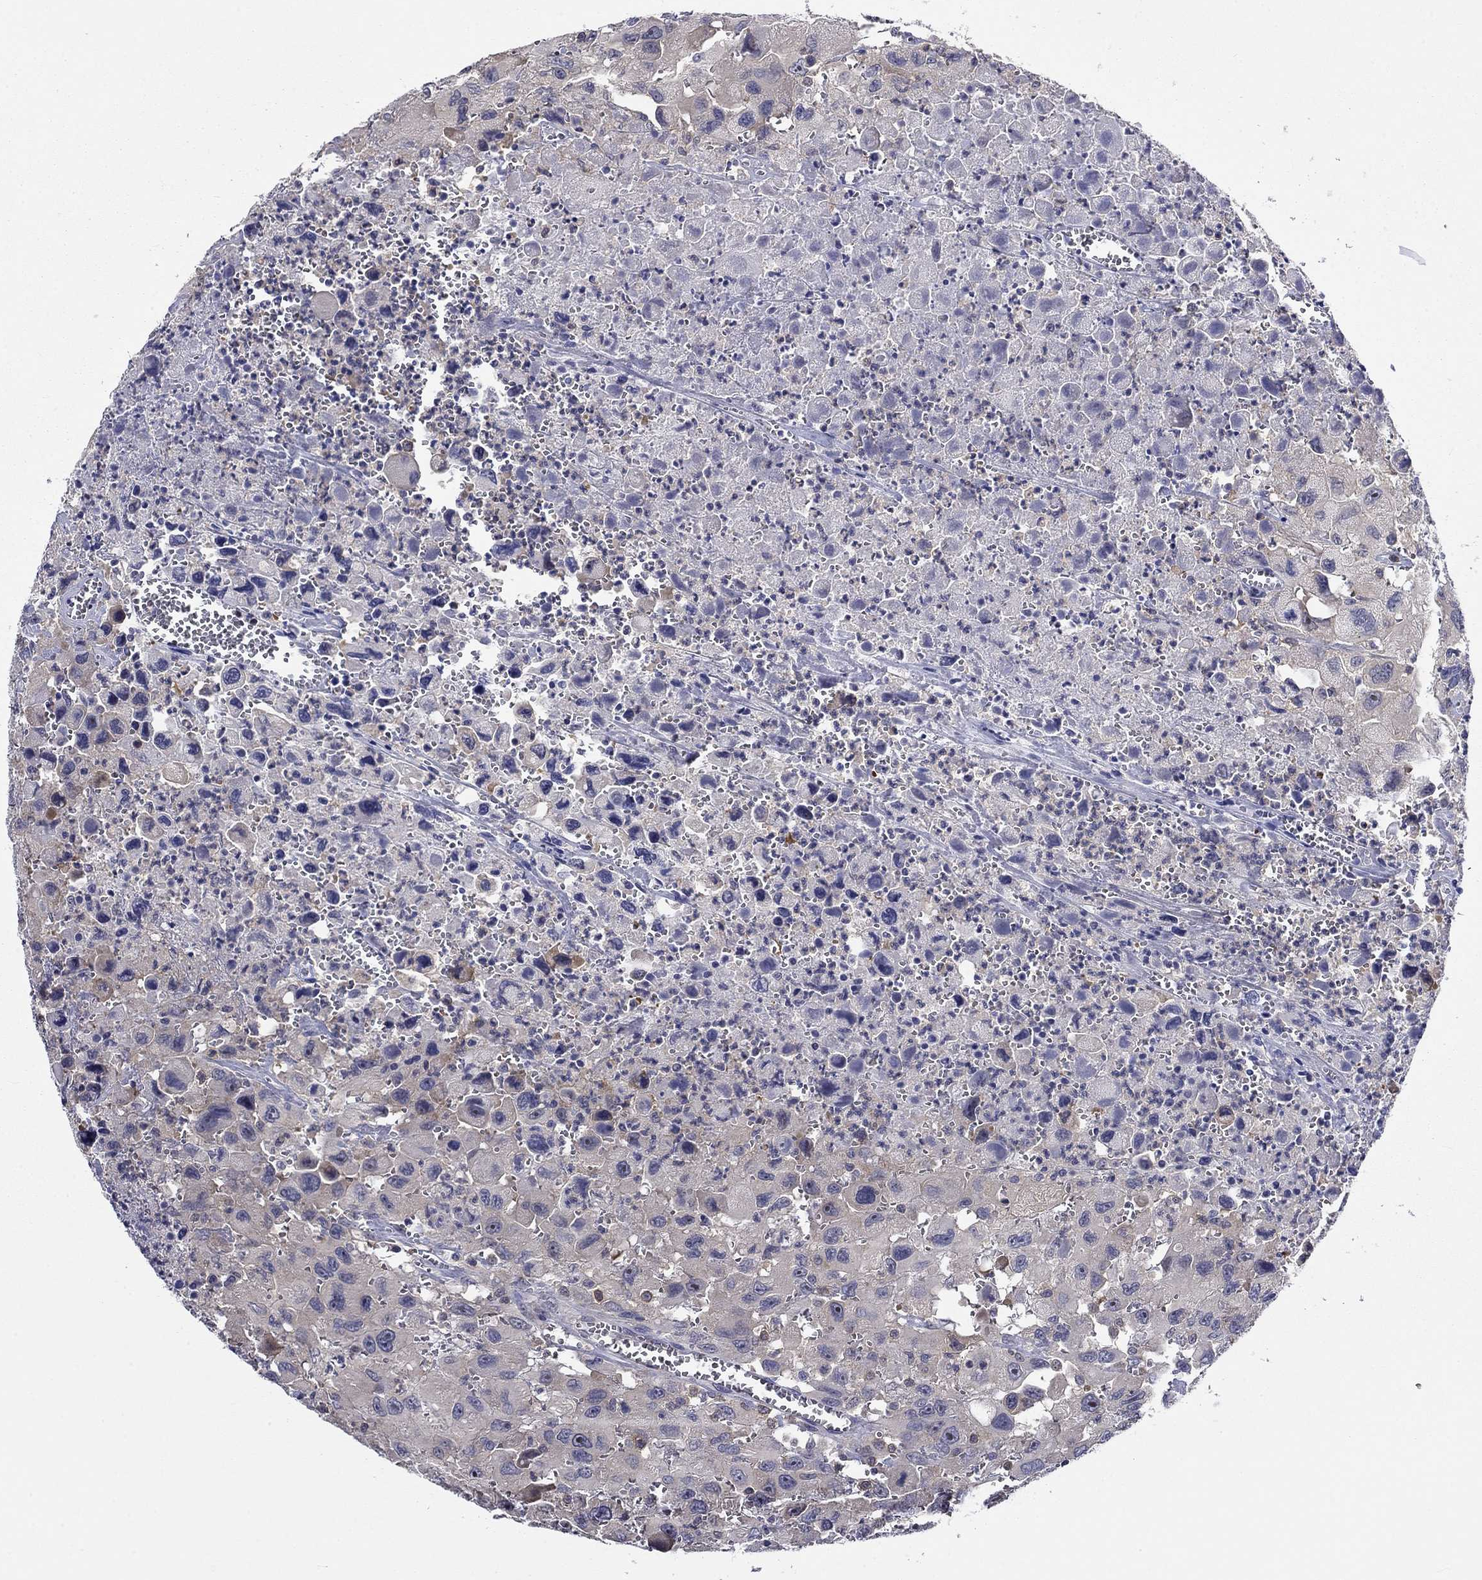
{"staining": {"intensity": "negative", "quantity": "none", "location": "none"}, "tissue": "head and neck cancer", "cell_type": "Tumor cells", "image_type": "cancer", "snomed": [{"axis": "morphology", "description": "Squamous cell carcinoma, NOS"}, {"axis": "morphology", "description": "Squamous cell carcinoma, metastatic, NOS"}, {"axis": "topography", "description": "Oral tissue"}, {"axis": "topography", "description": "Head-Neck"}], "caption": "Photomicrograph shows no significant protein positivity in tumor cells of head and neck metastatic squamous cell carcinoma. (Stains: DAB immunohistochemistry with hematoxylin counter stain, Microscopy: brightfield microscopy at high magnification).", "gene": "POU2F2", "patient": {"sex": "female", "age": 85}}